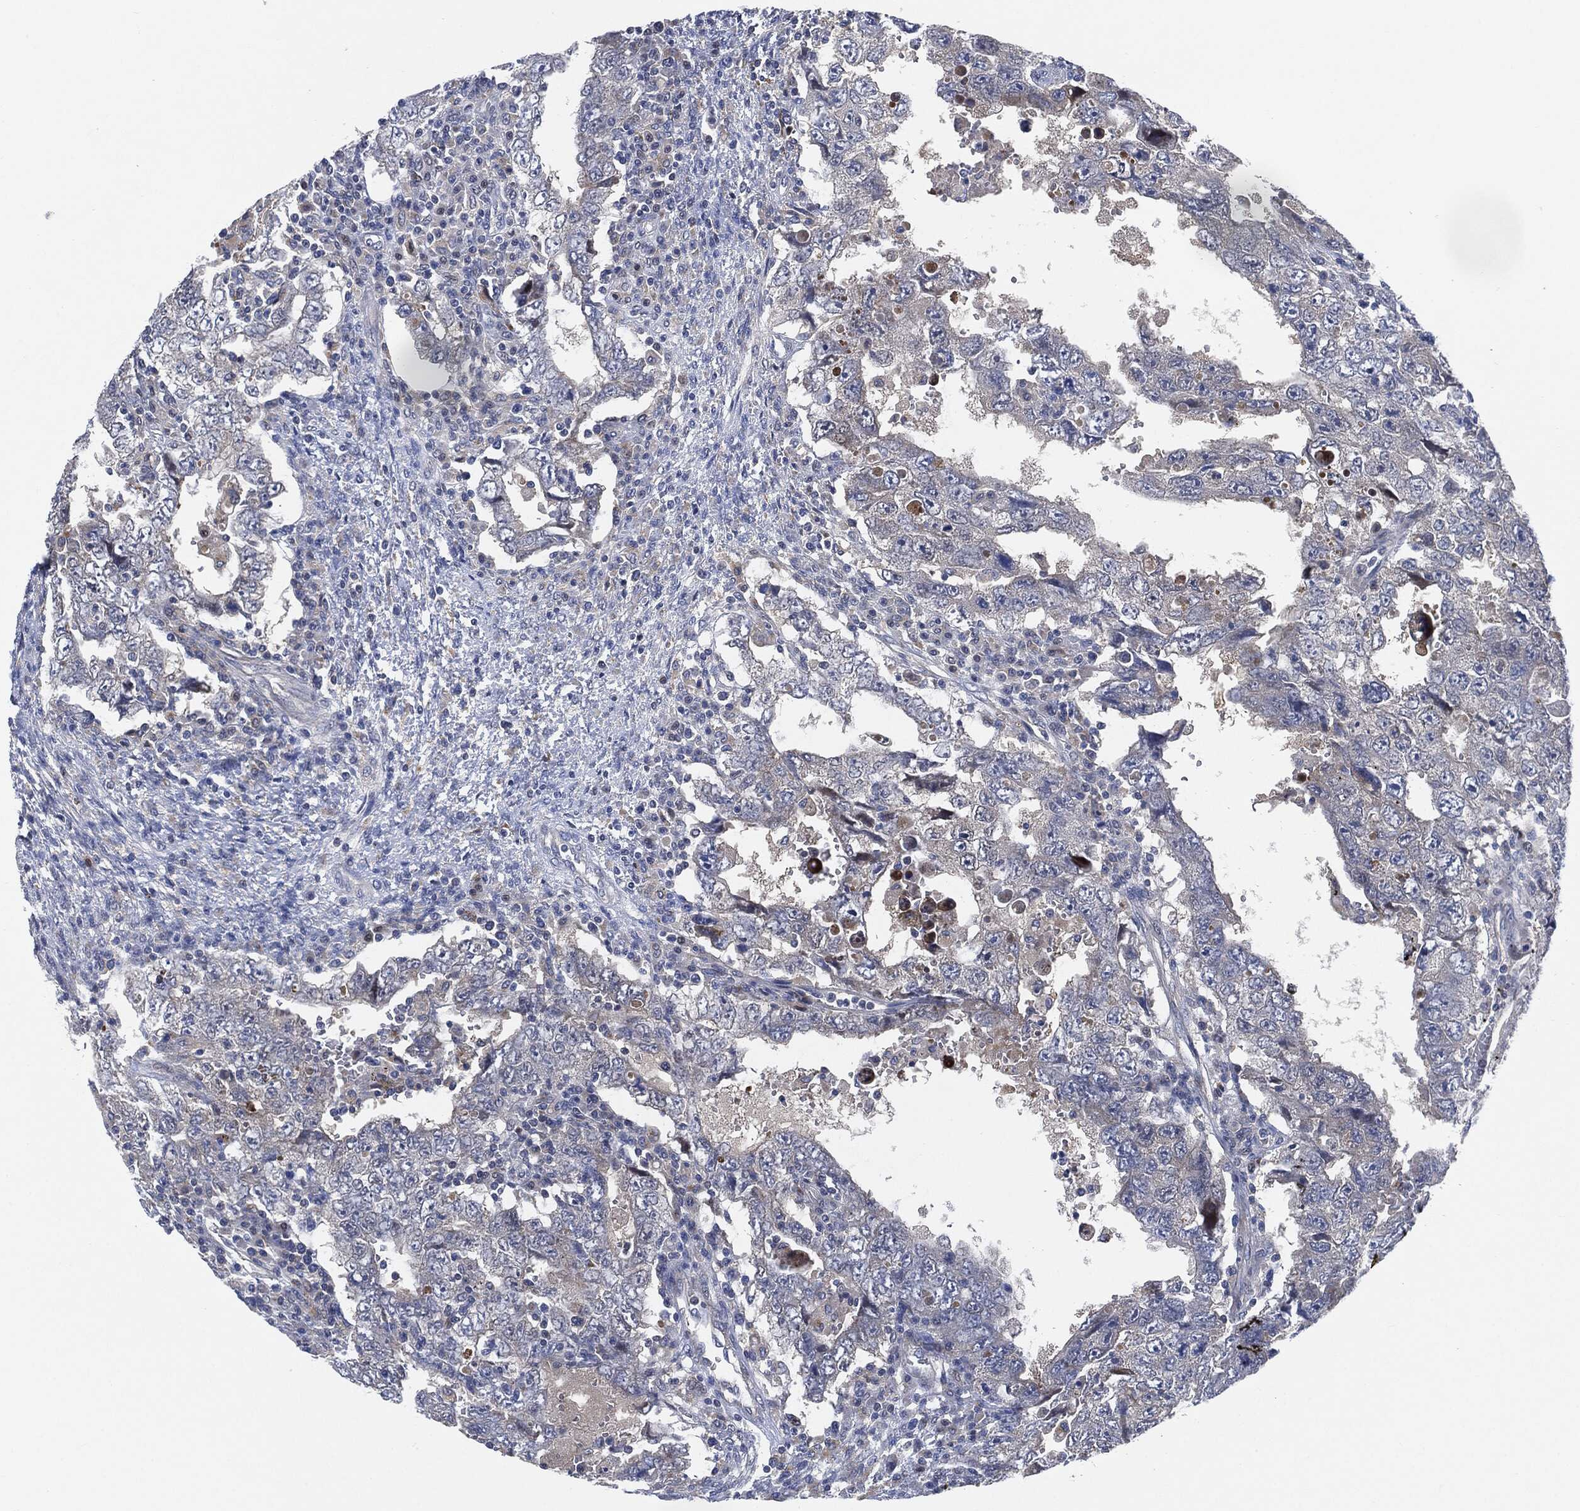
{"staining": {"intensity": "negative", "quantity": "none", "location": "none"}, "tissue": "testis cancer", "cell_type": "Tumor cells", "image_type": "cancer", "snomed": [{"axis": "morphology", "description": "Carcinoma, Embryonal, NOS"}, {"axis": "topography", "description": "Testis"}], "caption": "Tumor cells show no significant positivity in testis cancer (embryonal carcinoma). (DAB immunohistochemistry, high magnification).", "gene": "VSIG4", "patient": {"sex": "male", "age": 26}}